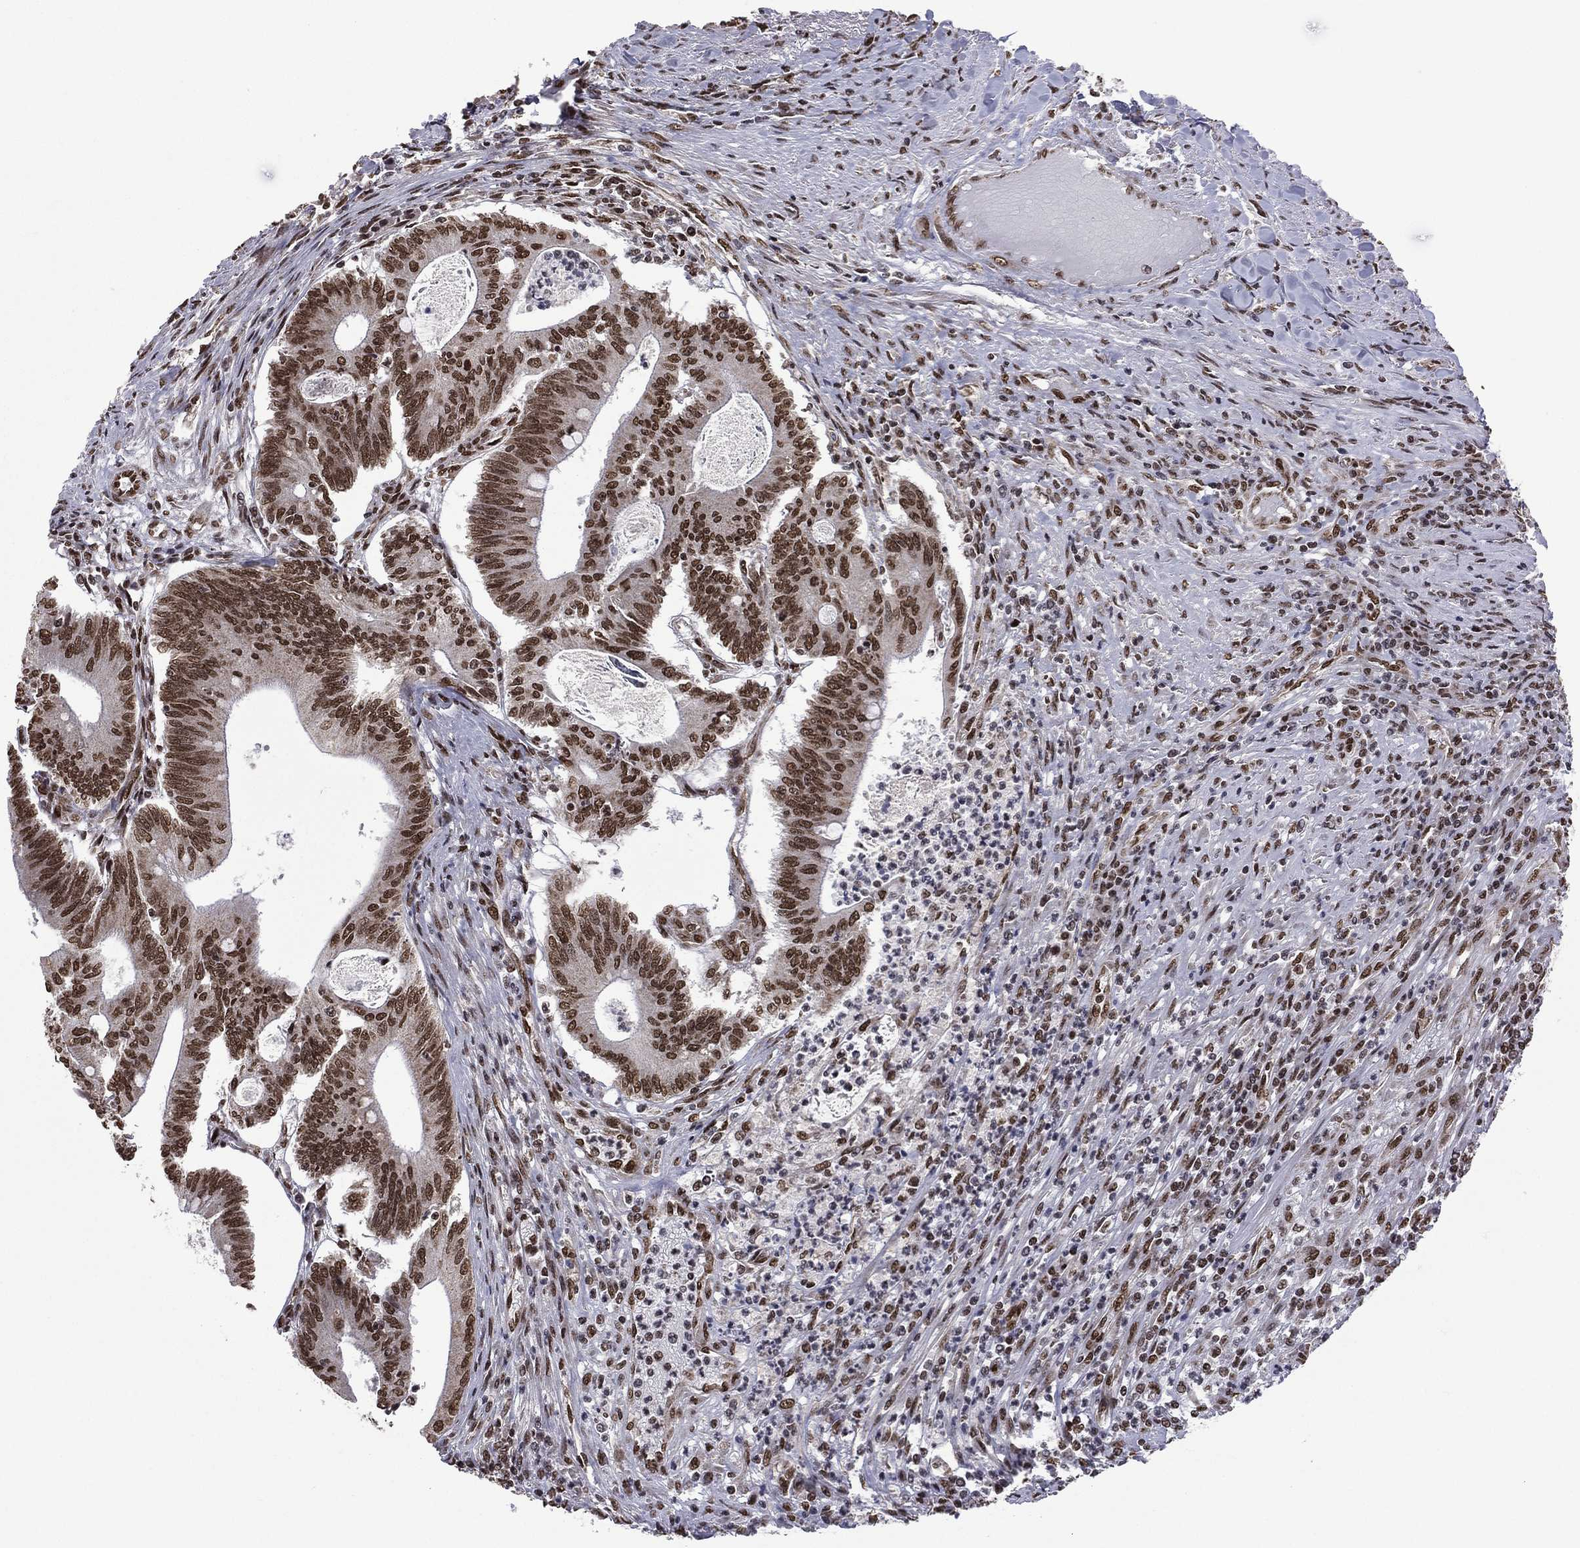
{"staining": {"intensity": "strong", "quantity": ">75%", "location": "nuclear"}, "tissue": "colorectal cancer", "cell_type": "Tumor cells", "image_type": "cancer", "snomed": [{"axis": "morphology", "description": "Adenocarcinoma, NOS"}, {"axis": "topography", "description": "Colon"}], "caption": "The histopathology image displays staining of adenocarcinoma (colorectal), revealing strong nuclear protein expression (brown color) within tumor cells.", "gene": "C5orf24", "patient": {"sex": "female", "age": 70}}